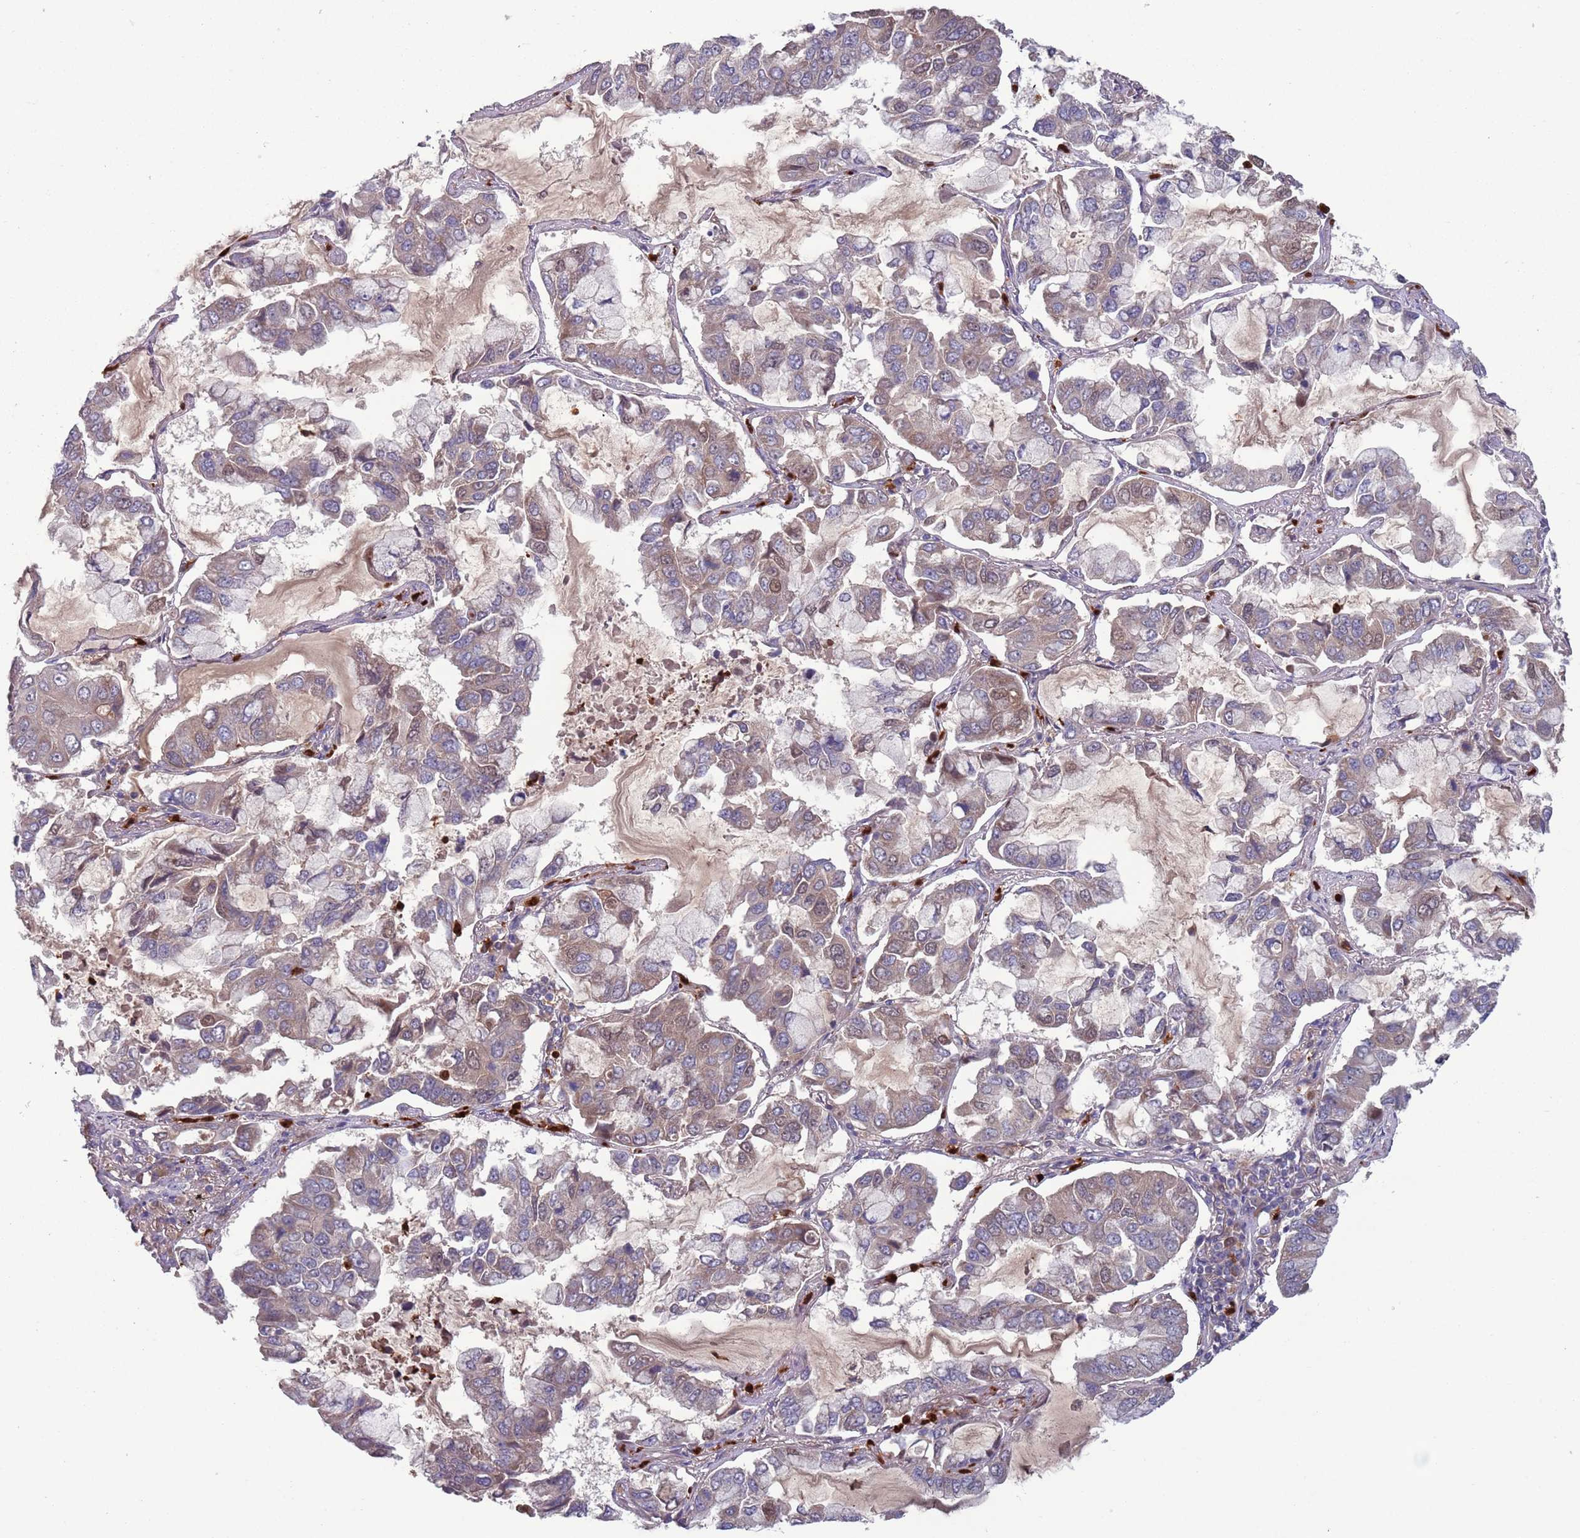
{"staining": {"intensity": "weak", "quantity": "<25%", "location": "cytoplasmic/membranous,nuclear"}, "tissue": "lung cancer", "cell_type": "Tumor cells", "image_type": "cancer", "snomed": [{"axis": "morphology", "description": "Adenocarcinoma, NOS"}, {"axis": "topography", "description": "Lung"}], "caption": "Protein analysis of lung cancer (adenocarcinoma) exhibits no significant staining in tumor cells.", "gene": "TYW1", "patient": {"sex": "male", "age": 64}}